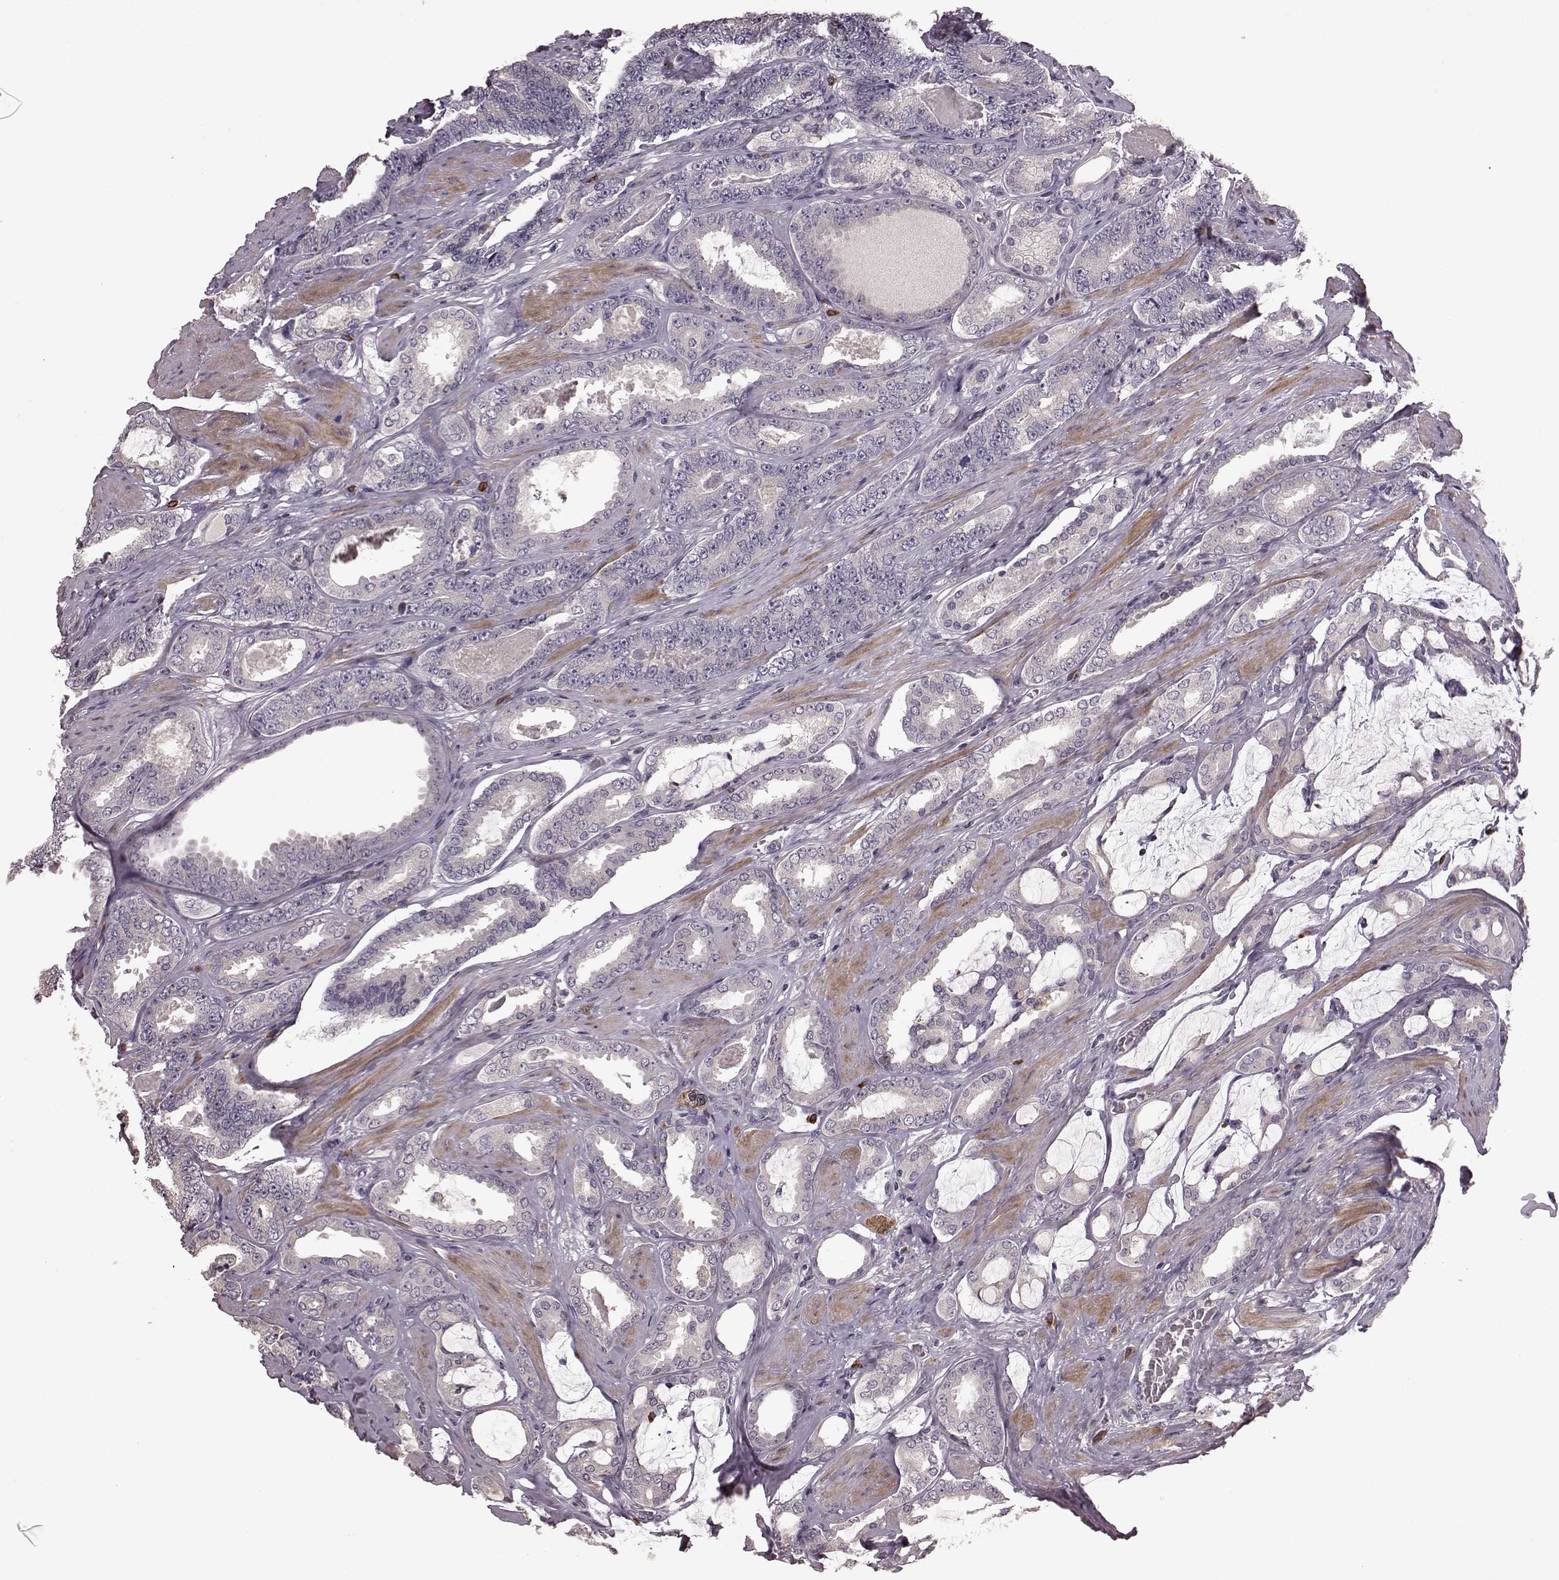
{"staining": {"intensity": "negative", "quantity": "none", "location": "none"}, "tissue": "prostate cancer", "cell_type": "Tumor cells", "image_type": "cancer", "snomed": [{"axis": "morphology", "description": "Adenocarcinoma, High grade"}, {"axis": "topography", "description": "Prostate"}], "caption": "The micrograph displays no staining of tumor cells in prostate cancer (high-grade adenocarcinoma).", "gene": "SLC52A3", "patient": {"sex": "male", "age": 63}}